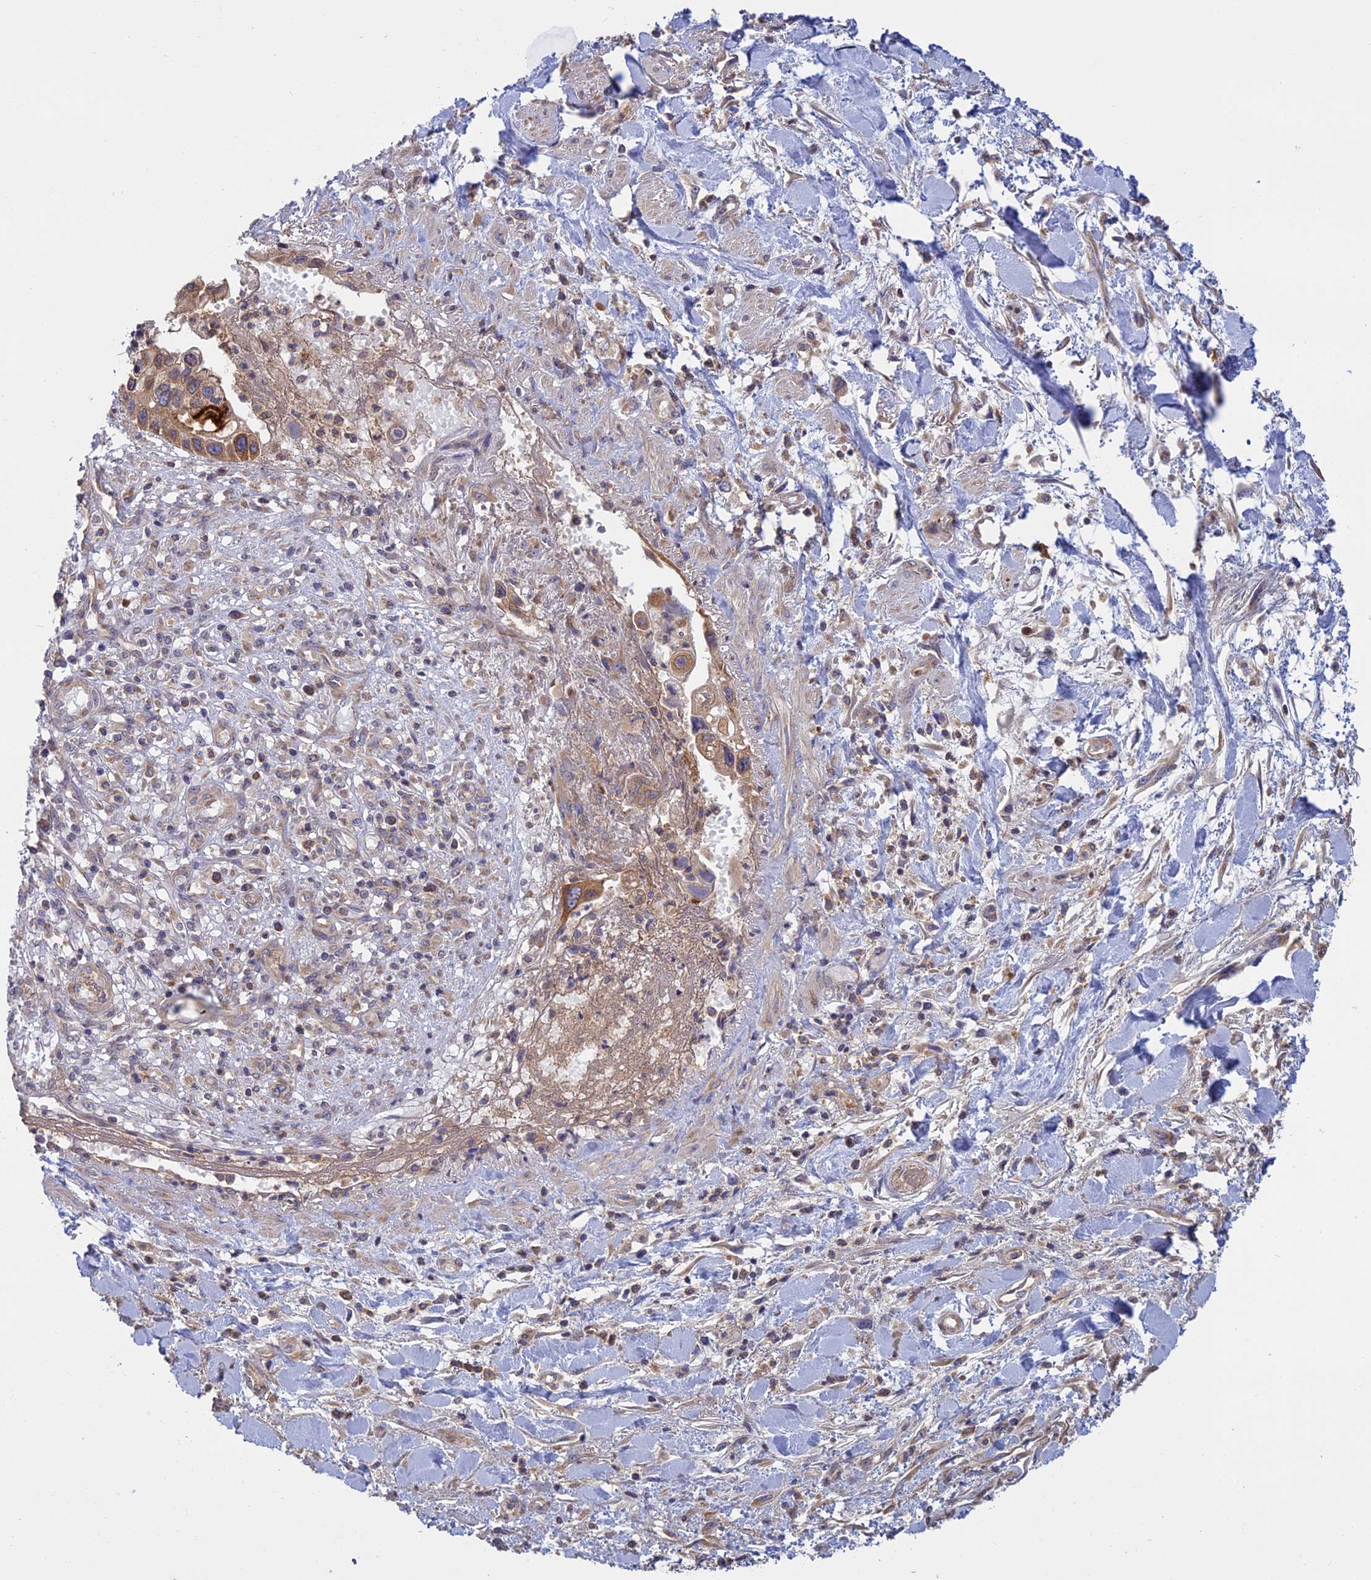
{"staining": {"intensity": "moderate", "quantity": ">75%", "location": "cytoplasmic/membranous"}, "tissue": "pancreatic cancer", "cell_type": "Tumor cells", "image_type": "cancer", "snomed": [{"axis": "morphology", "description": "Adenocarcinoma, NOS"}, {"axis": "topography", "description": "Pancreas"}], "caption": "Pancreatic cancer stained for a protein (brown) demonstrates moderate cytoplasmic/membranous positive positivity in approximately >75% of tumor cells.", "gene": "TMEM208", "patient": {"sex": "female", "age": 50}}